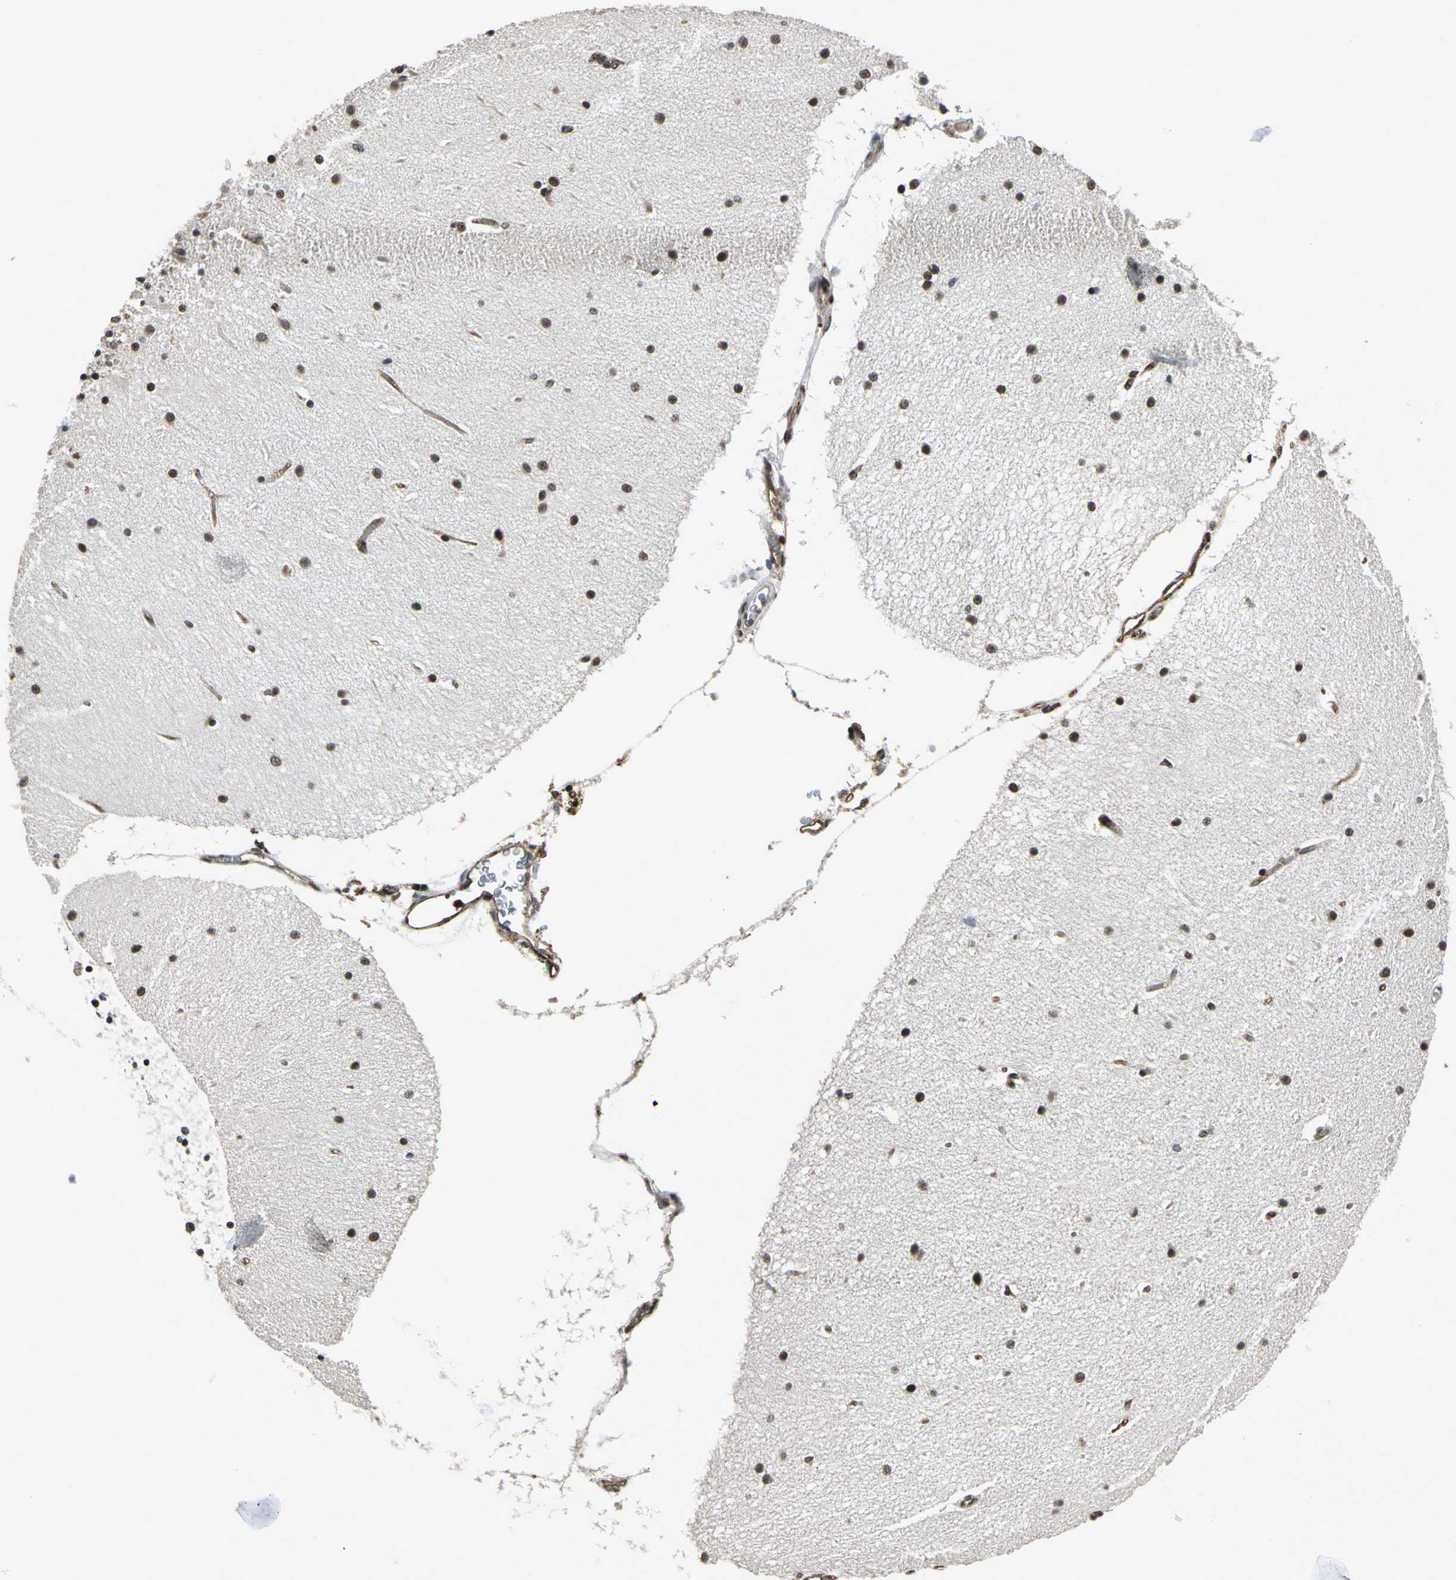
{"staining": {"intensity": "strong", "quantity": ">75%", "location": "nuclear"}, "tissue": "cerebellum", "cell_type": "Cells in granular layer", "image_type": "normal", "snomed": [{"axis": "morphology", "description": "Normal tissue, NOS"}, {"axis": "topography", "description": "Cerebellum"}], "caption": "Cerebellum stained with DAB IHC exhibits high levels of strong nuclear positivity in about >75% of cells in granular layer. The protein is shown in brown color, while the nuclei are stained blue.", "gene": "NR2C2", "patient": {"sex": "female", "age": 54}}